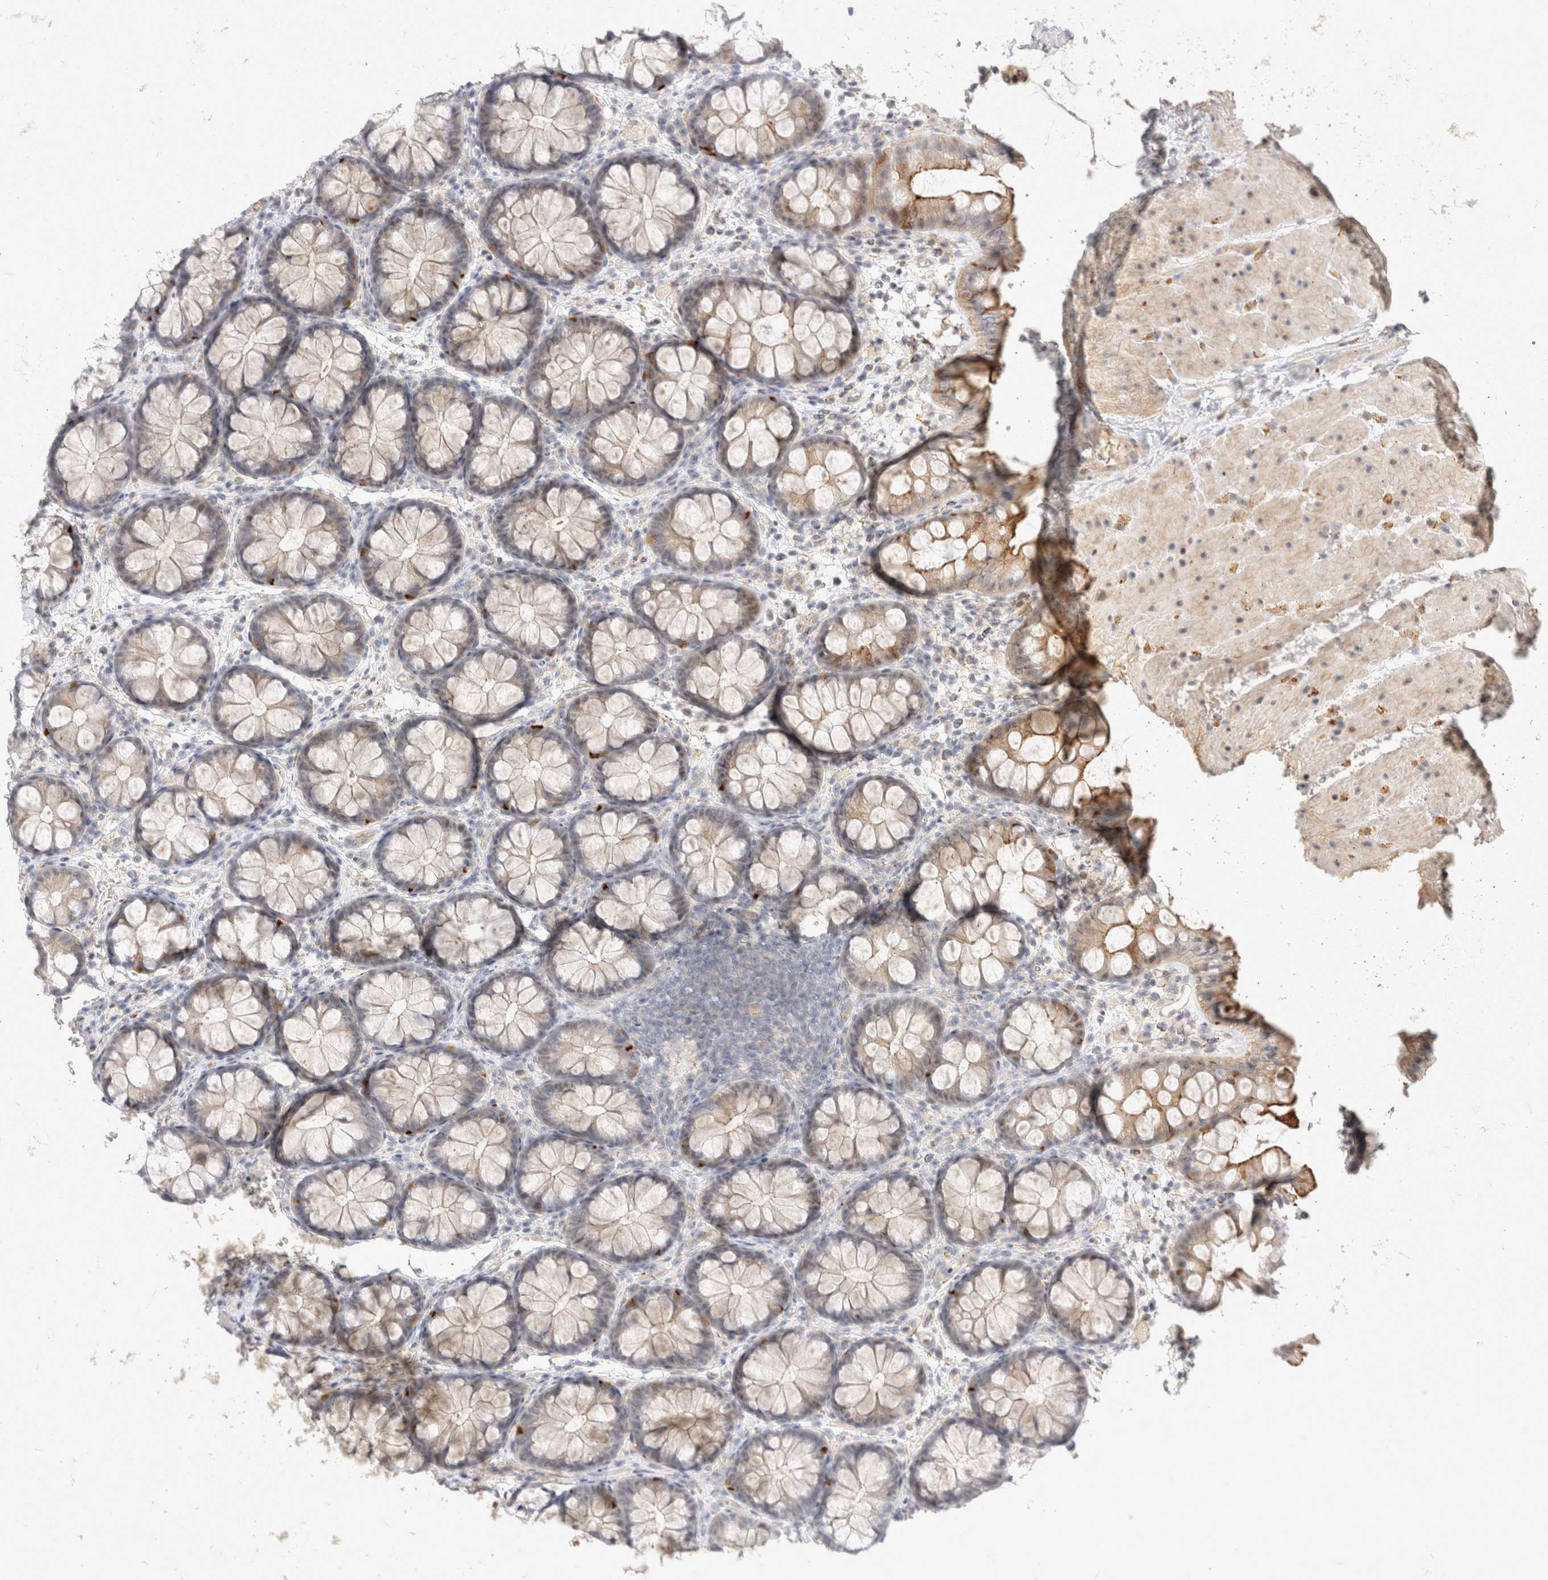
{"staining": {"intensity": "weak", "quantity": ">75%", "location": "cytoplasmic/membranous"}, "tissue": "colon", "cell_type": "Endothelial cells", "image_type": "normal", "snomed": [{"axis": "morphology", "description": "Normal tissue, NOS"}, {"axis": "topography", "description": "Colon"}], "caption": "The image reveals immunohistochemical staining of normal colon. There is weak cytoplasmic/membranous expression is appreciated in about >75% of endothelial cells.", "gene": "TOM1L2", "patient": {"sex": "female", "age": 62}}